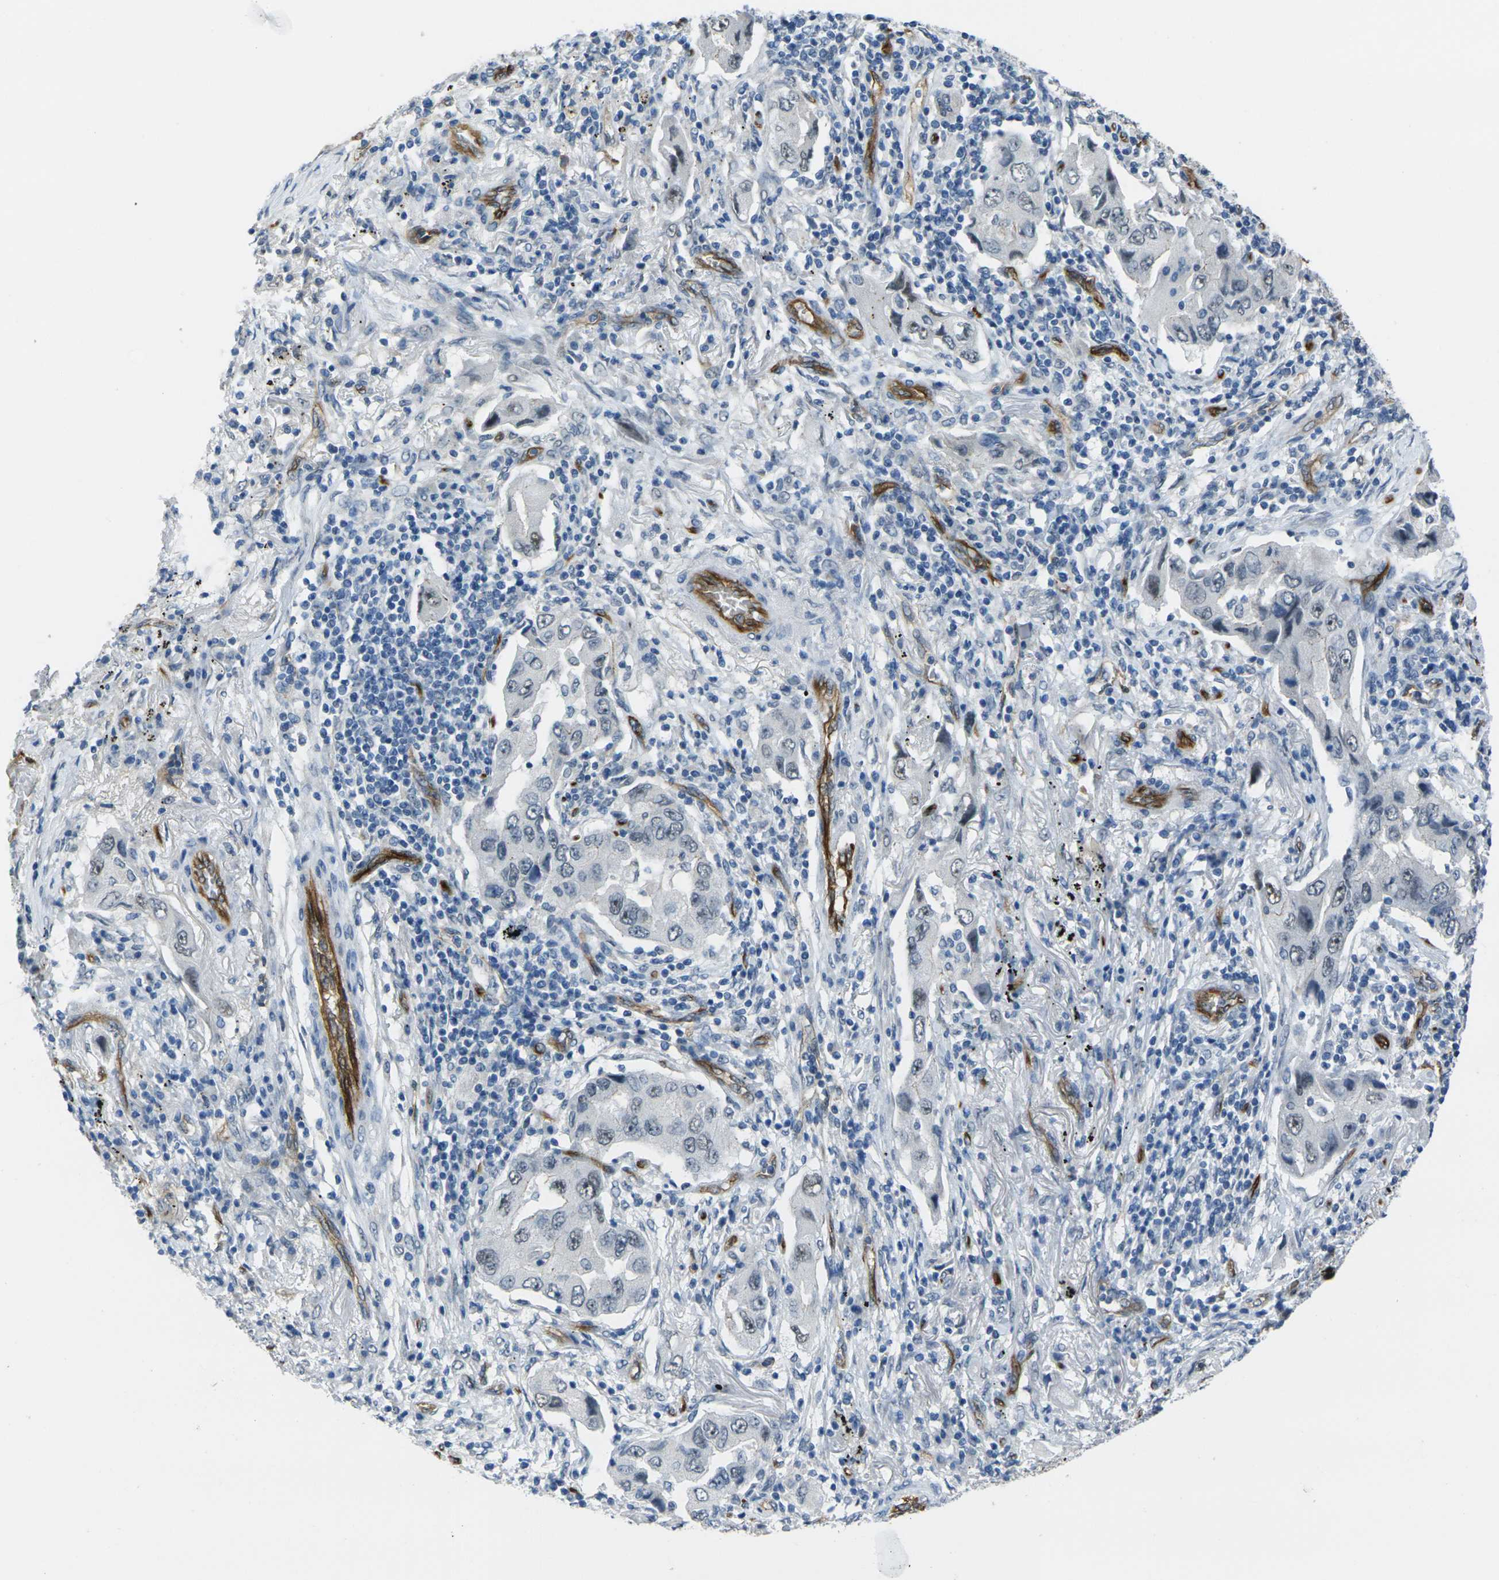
{"staining": {"intensity": "negative", "quantity": "none", "location": "none"}, "tissue": "lung cancer", "cell_type": "Tumor cells", "image_type": "cancer", "snomed": [{"axis": "morphology", "description": "Adenocarcinoma, NOS"}, {"axis": "topography", "description": "Lung"}], "caption": "There is no significant positivity in tumor cells of lung cancer. (DAB immunohistochemistry (IHC), high magnification).", "gene": "HSPA12B", "patient": {"sex": "female", "age": 65}}